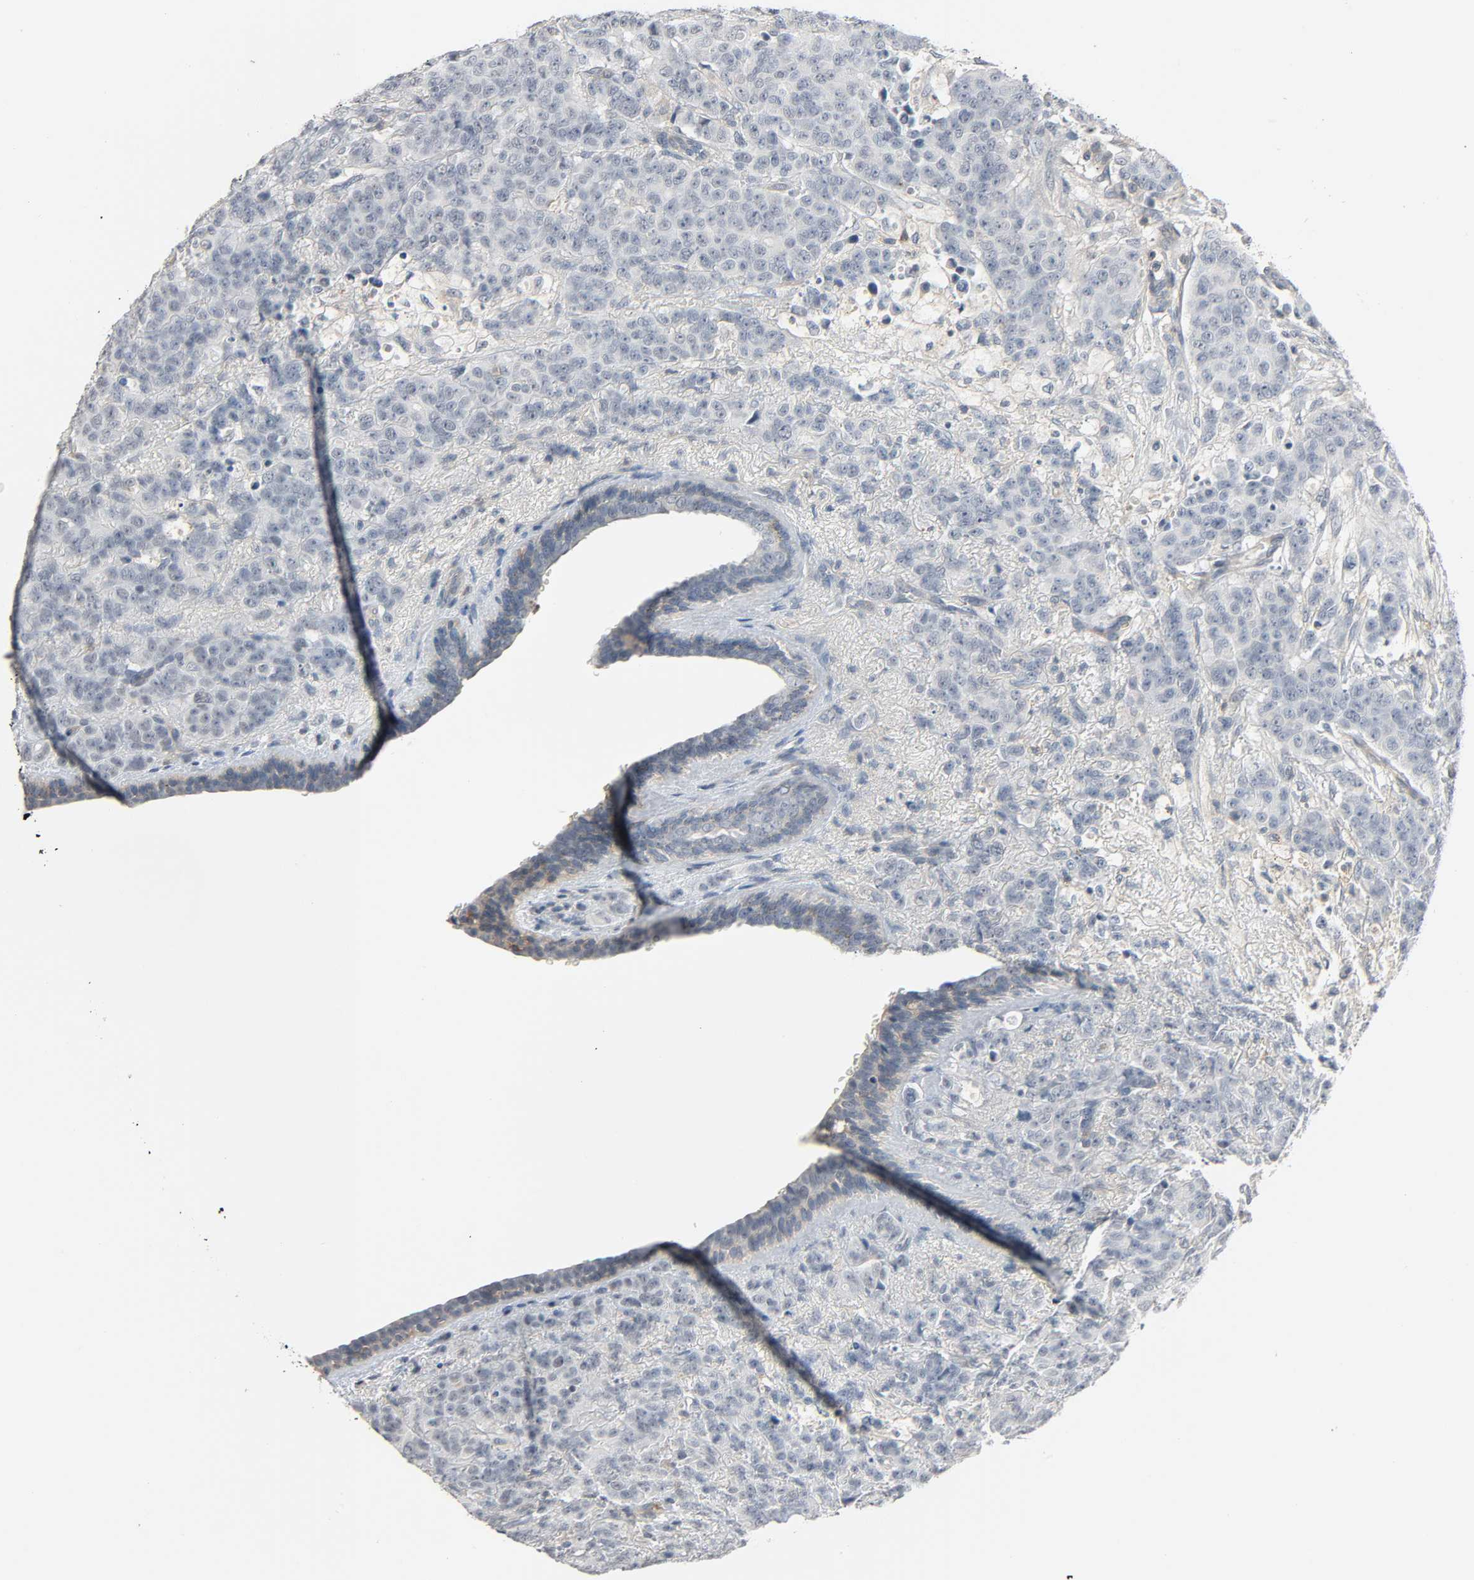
{"staining": {"intensity": "negative", "quantity": "none", "location": "none"}, "tissue": "breast cancer", "cell_type": "Tumor cells", "image_type": "cancer", "snomed": [{"axis": "morphology", "description": "Duct carcinoma"}, {"axis": "topography", "description": "Breast"}], "caption": "Immunohistochemical staining of invasive ductal carcinoma (breast) exhibits no significant staining in tumor cells. (Stains: DAB IHC with hematoxylin counter stain, Microscopy: brightfield microscopy at high magnification).", "gene": "CD4", "patient": {"sex": "female", "age": 40}}